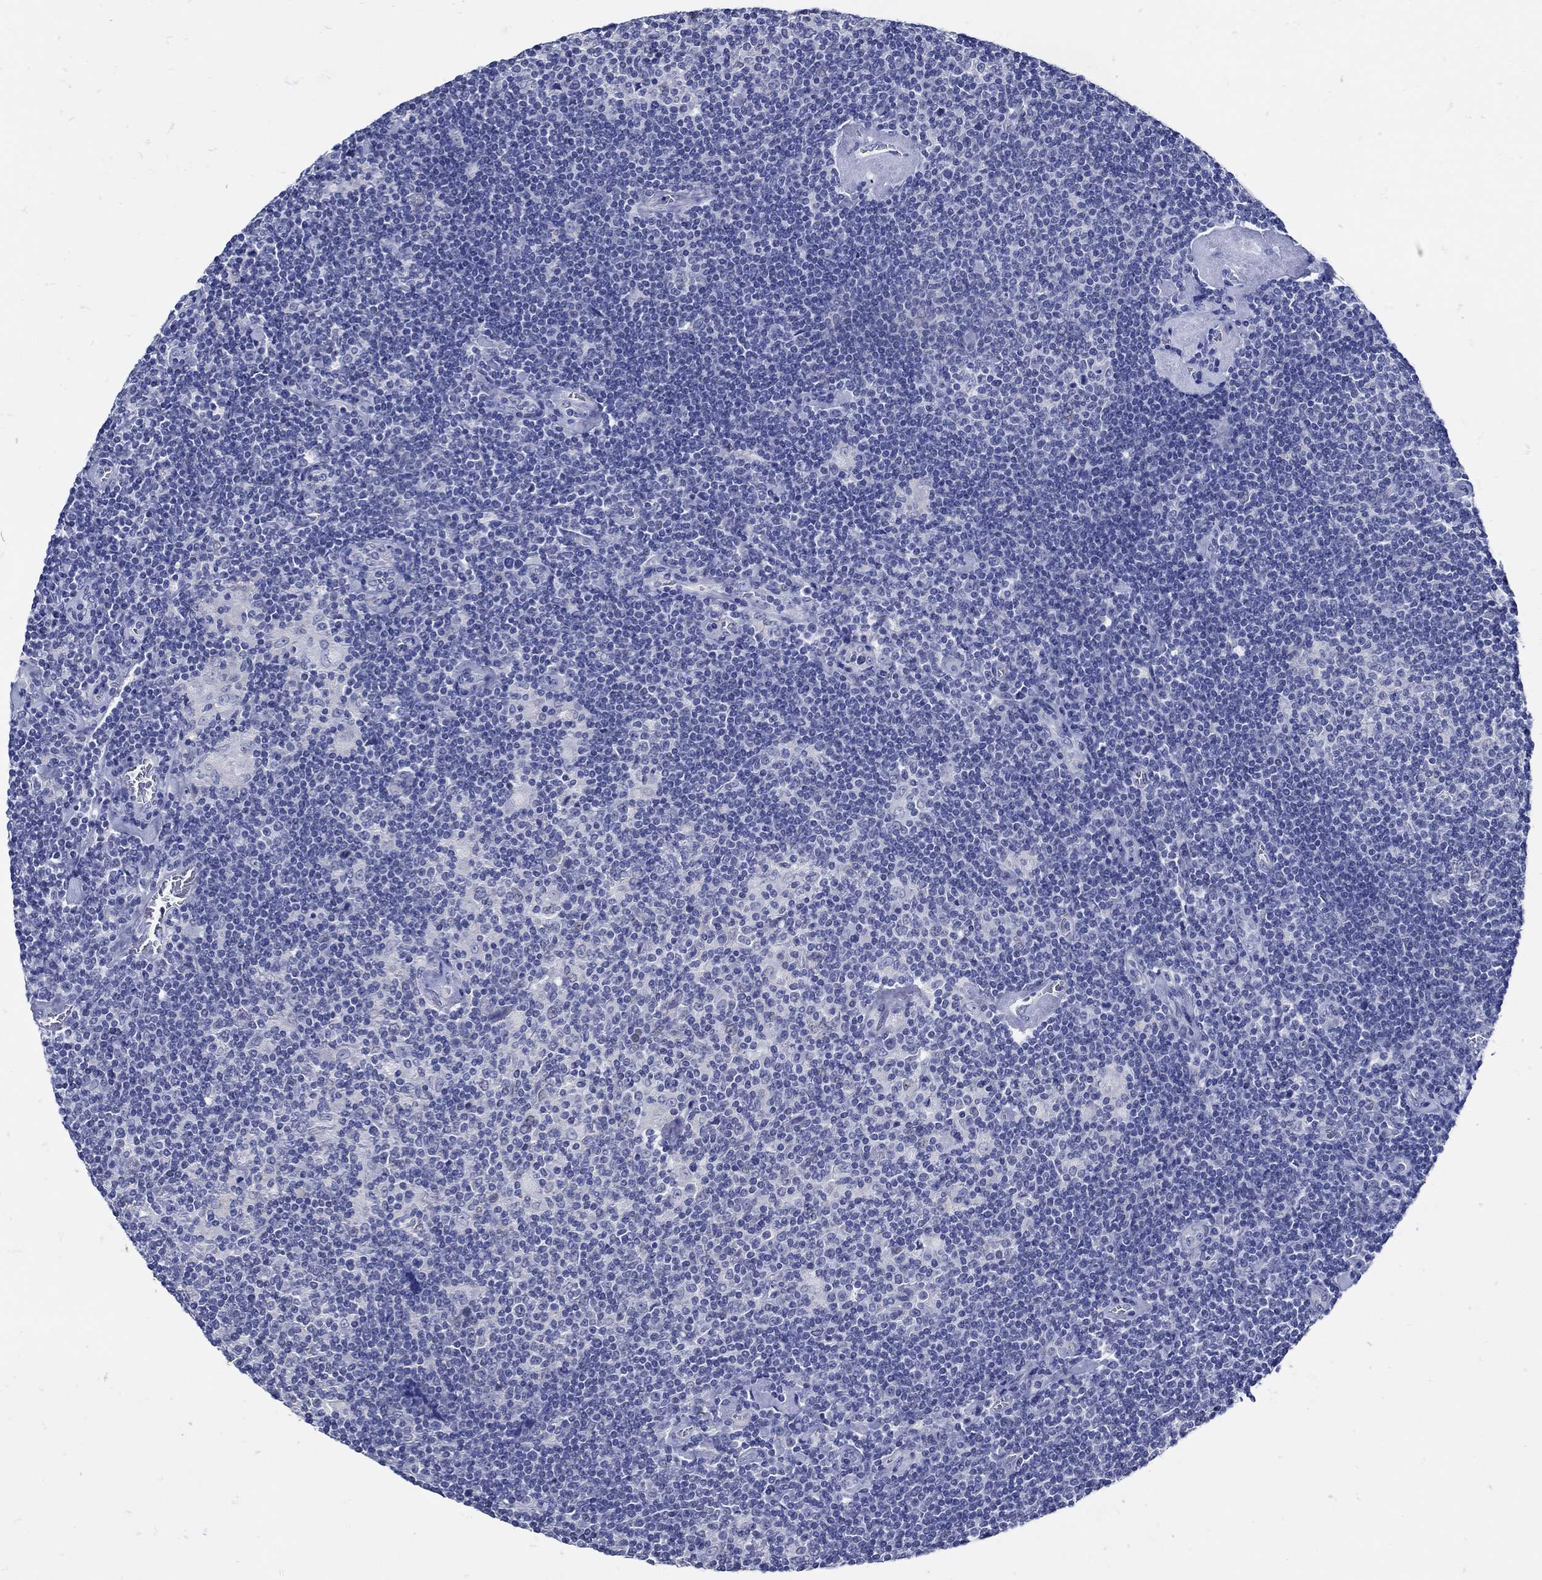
{"staining": {"intensity": "negative", "quantity": "none", "location": "none"}, "tissue": "lymphoma", "cell_type": "Tumor cells", "image_type": "cancer", "snomed": [{"axis": "morphology", "description": "Hodgkin's disease, NOS"}, {"axis": "topography", "description": "Lymph node"}], "caption": "Immunohistochemical staining of lymphoma demonstrates no significant expression in tumor cells. (DAB IHC, high magnification).", "gene": "NOS1", "patient": {"sex": "male", "age": 40}}